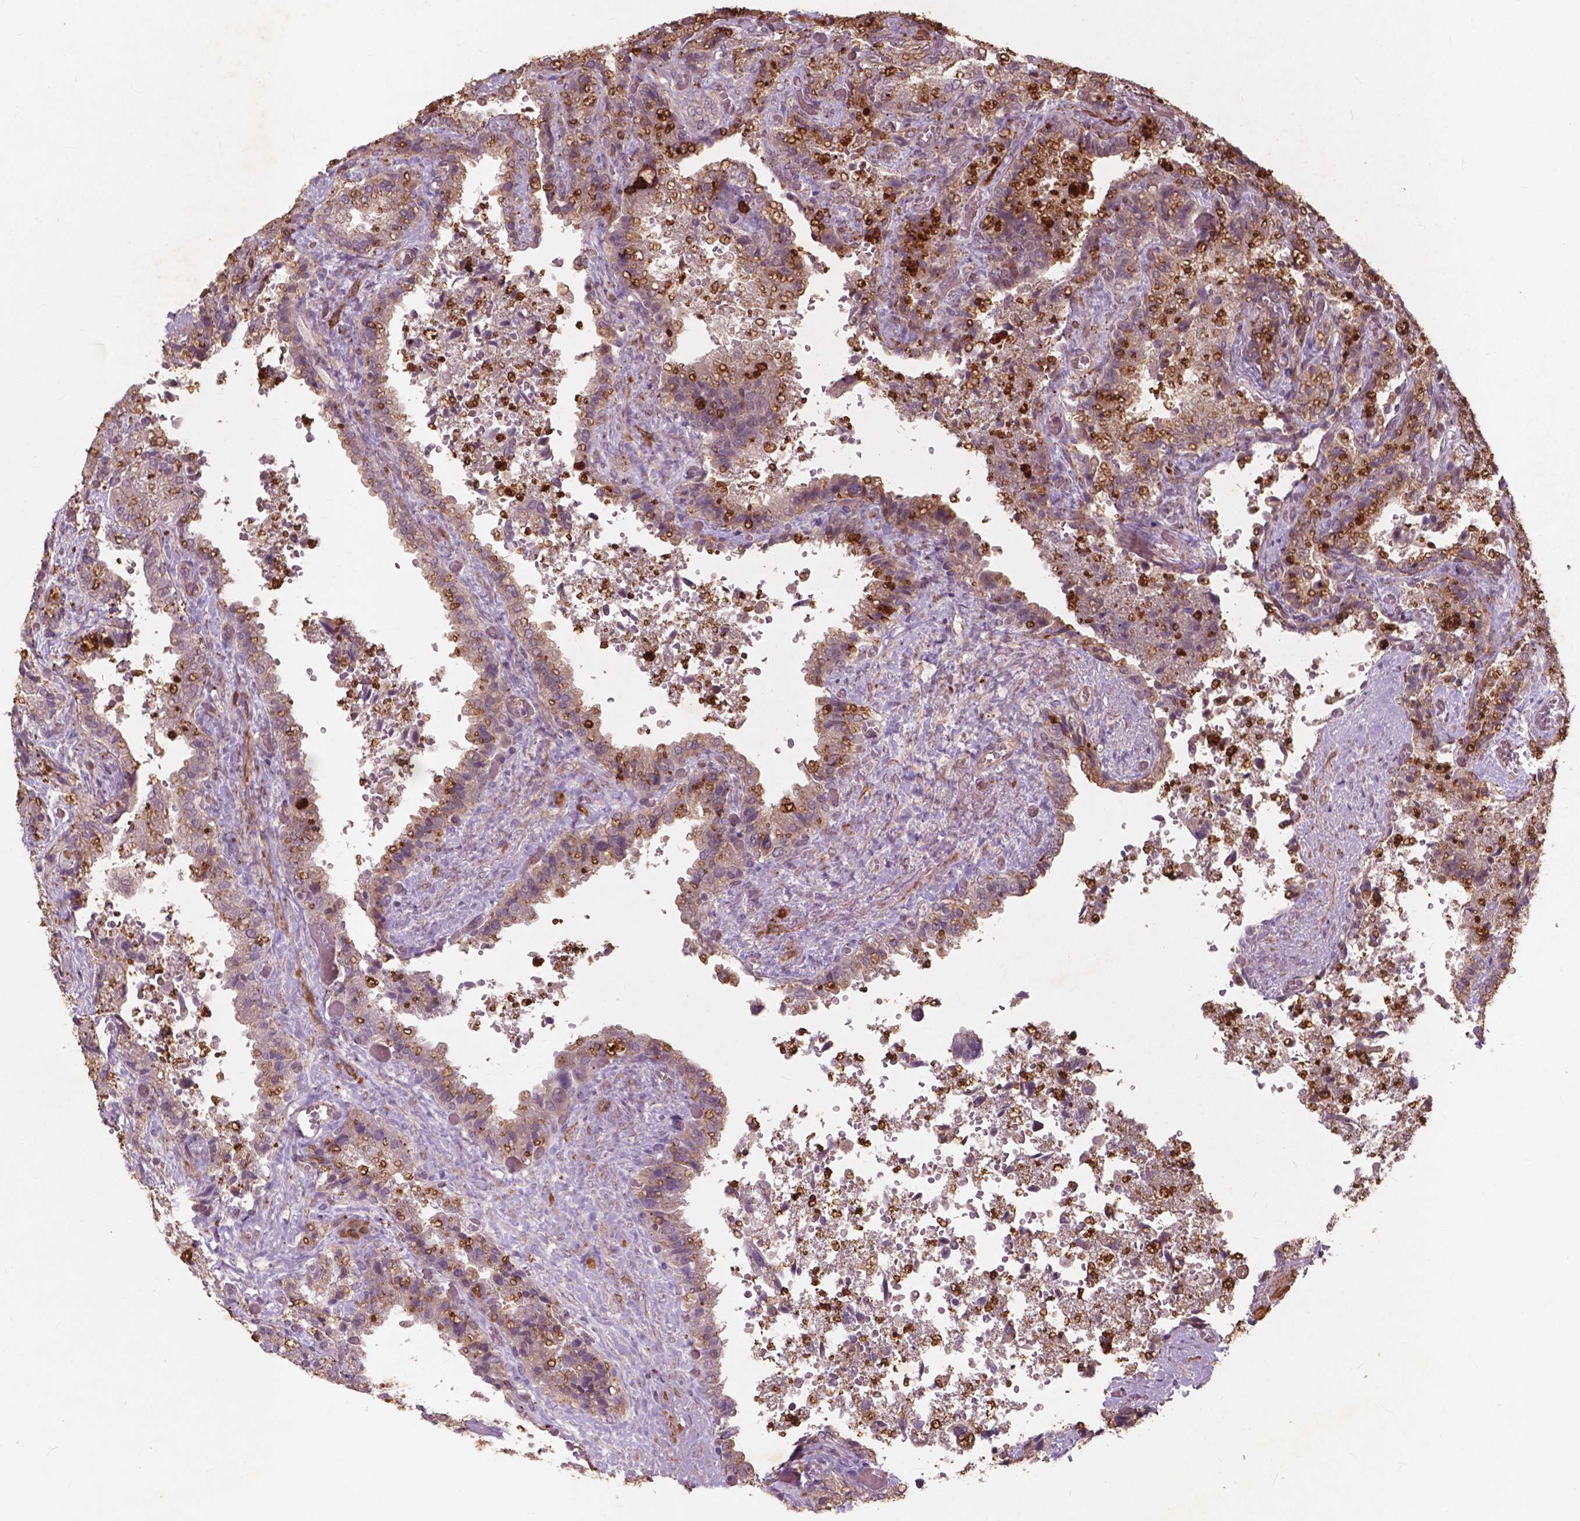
{"staining": {"intensity": "weak", "quantity": "25%-75%", "location": "cytoplasmic/membranous"}, "tissue": "seminal vesicle", "cell_type": "Glandular cells", "image_type": "normal", "snomed": [{"axis": "morphology", "description": "Normal tissue, NOS"}, {"axis": "topography", "description": "Seminal veicle"}], "caption": "Immunohistochemistry histopathology image of unremarkable seminal vesicle: human seminal vesicle stained using immunohistochemistry exhibits low levels of weak protein expression localized specifically in the cytoplasmic/membranous of glandular cells, appearing as a cytoplasmic/membranous brown color.", "gene": "RFPL4B", "patient": {"sex": "male", "age": 57}}